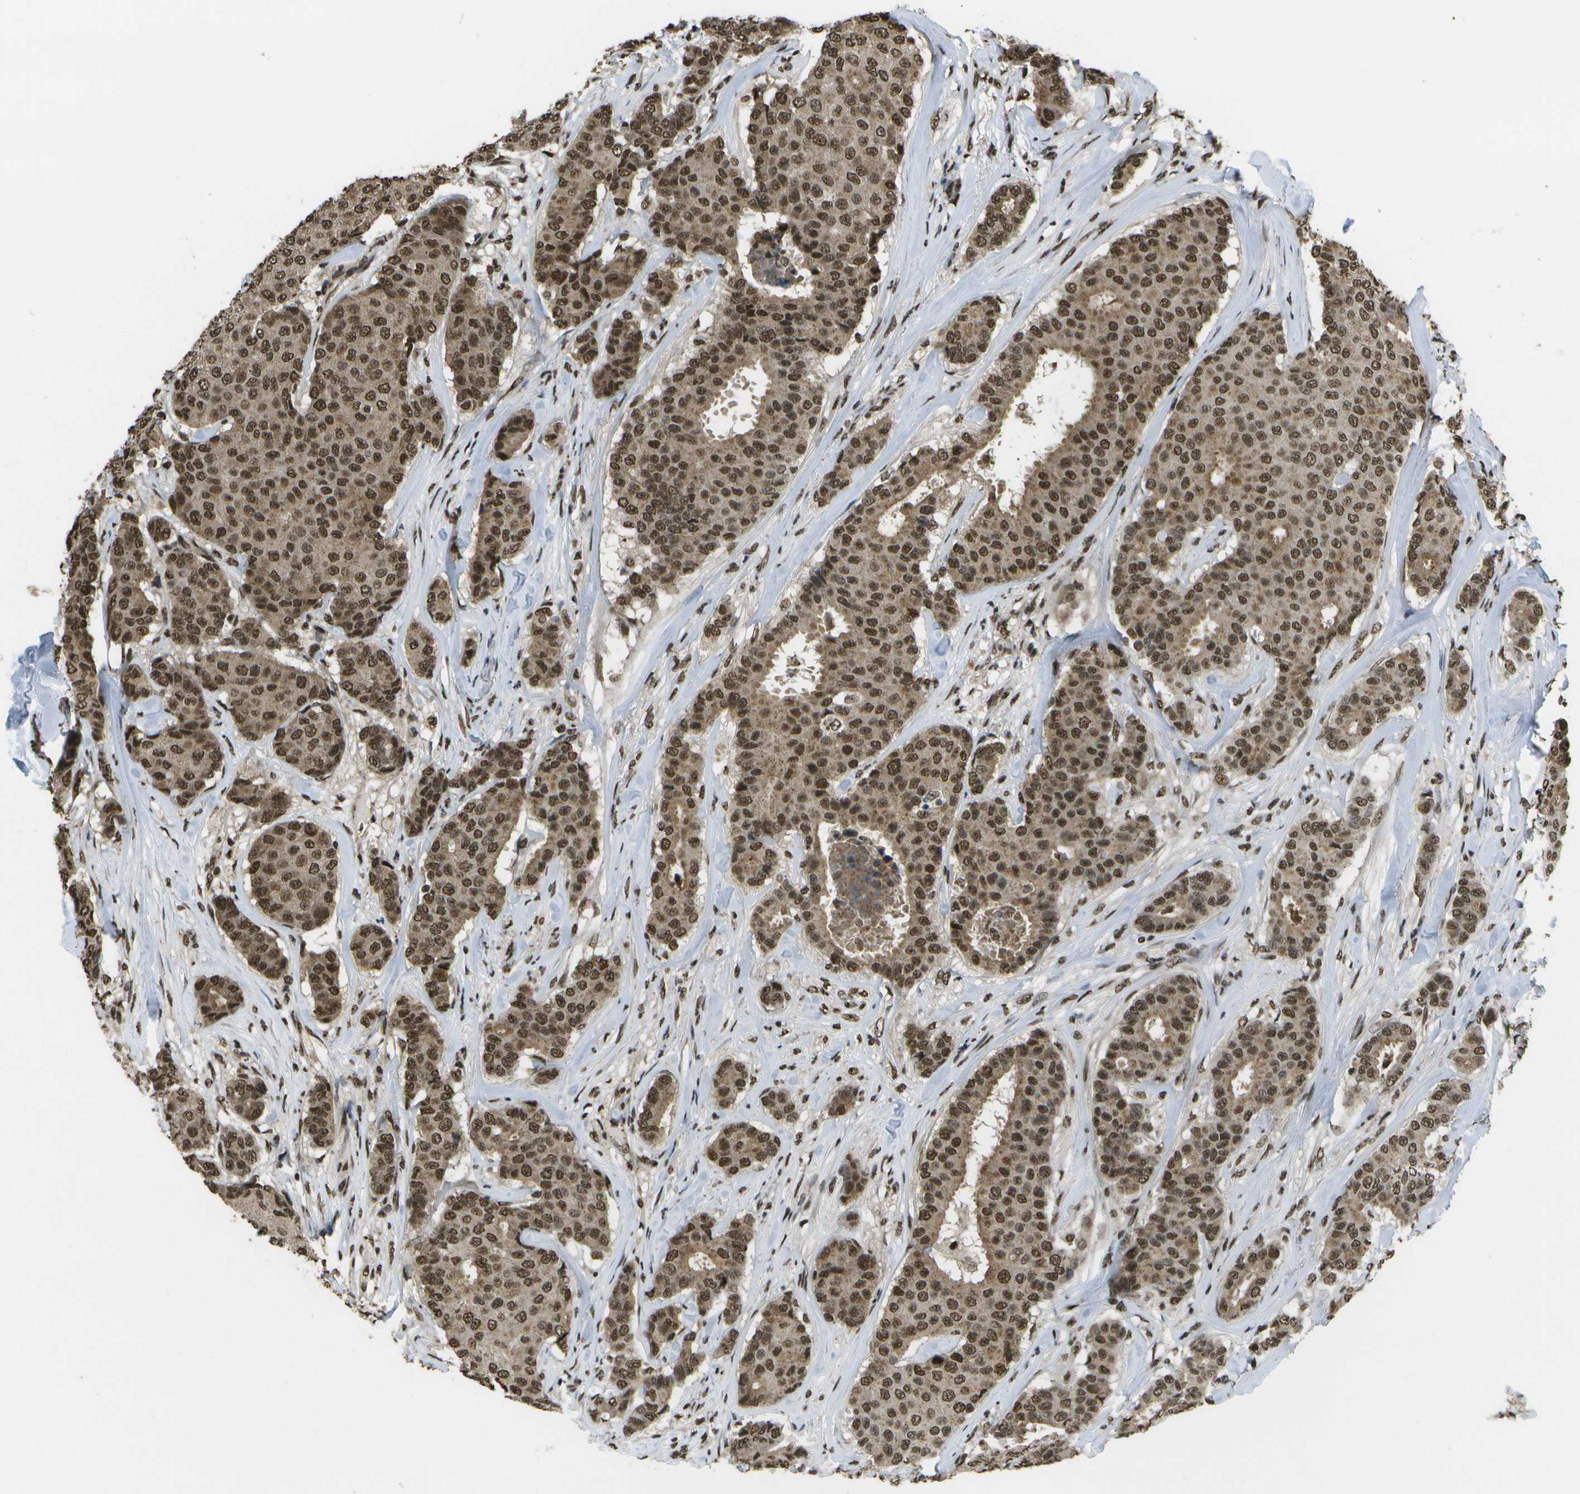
{"staining": {"intensity": "strong", "quantity": ">75%", "location": "cytoplasmic/membranous,nuclear"}, "tissue": "breast cancer", "cell_type": "Tumor cells", "image_type": "cancer", "snomed": [{"axis": "morphology", "description": "Duct carcinoma"}, {"axis": "topography", "description": "Breast"}], "caption": "Human breast cancer stained with a brown dye demonstrates strong cytoplasmic/membranous and nuclear positive expression in approximately >75% of tumor cells.", "gene": "SPEN", "patient": {"sex": "female", "age": 75}}